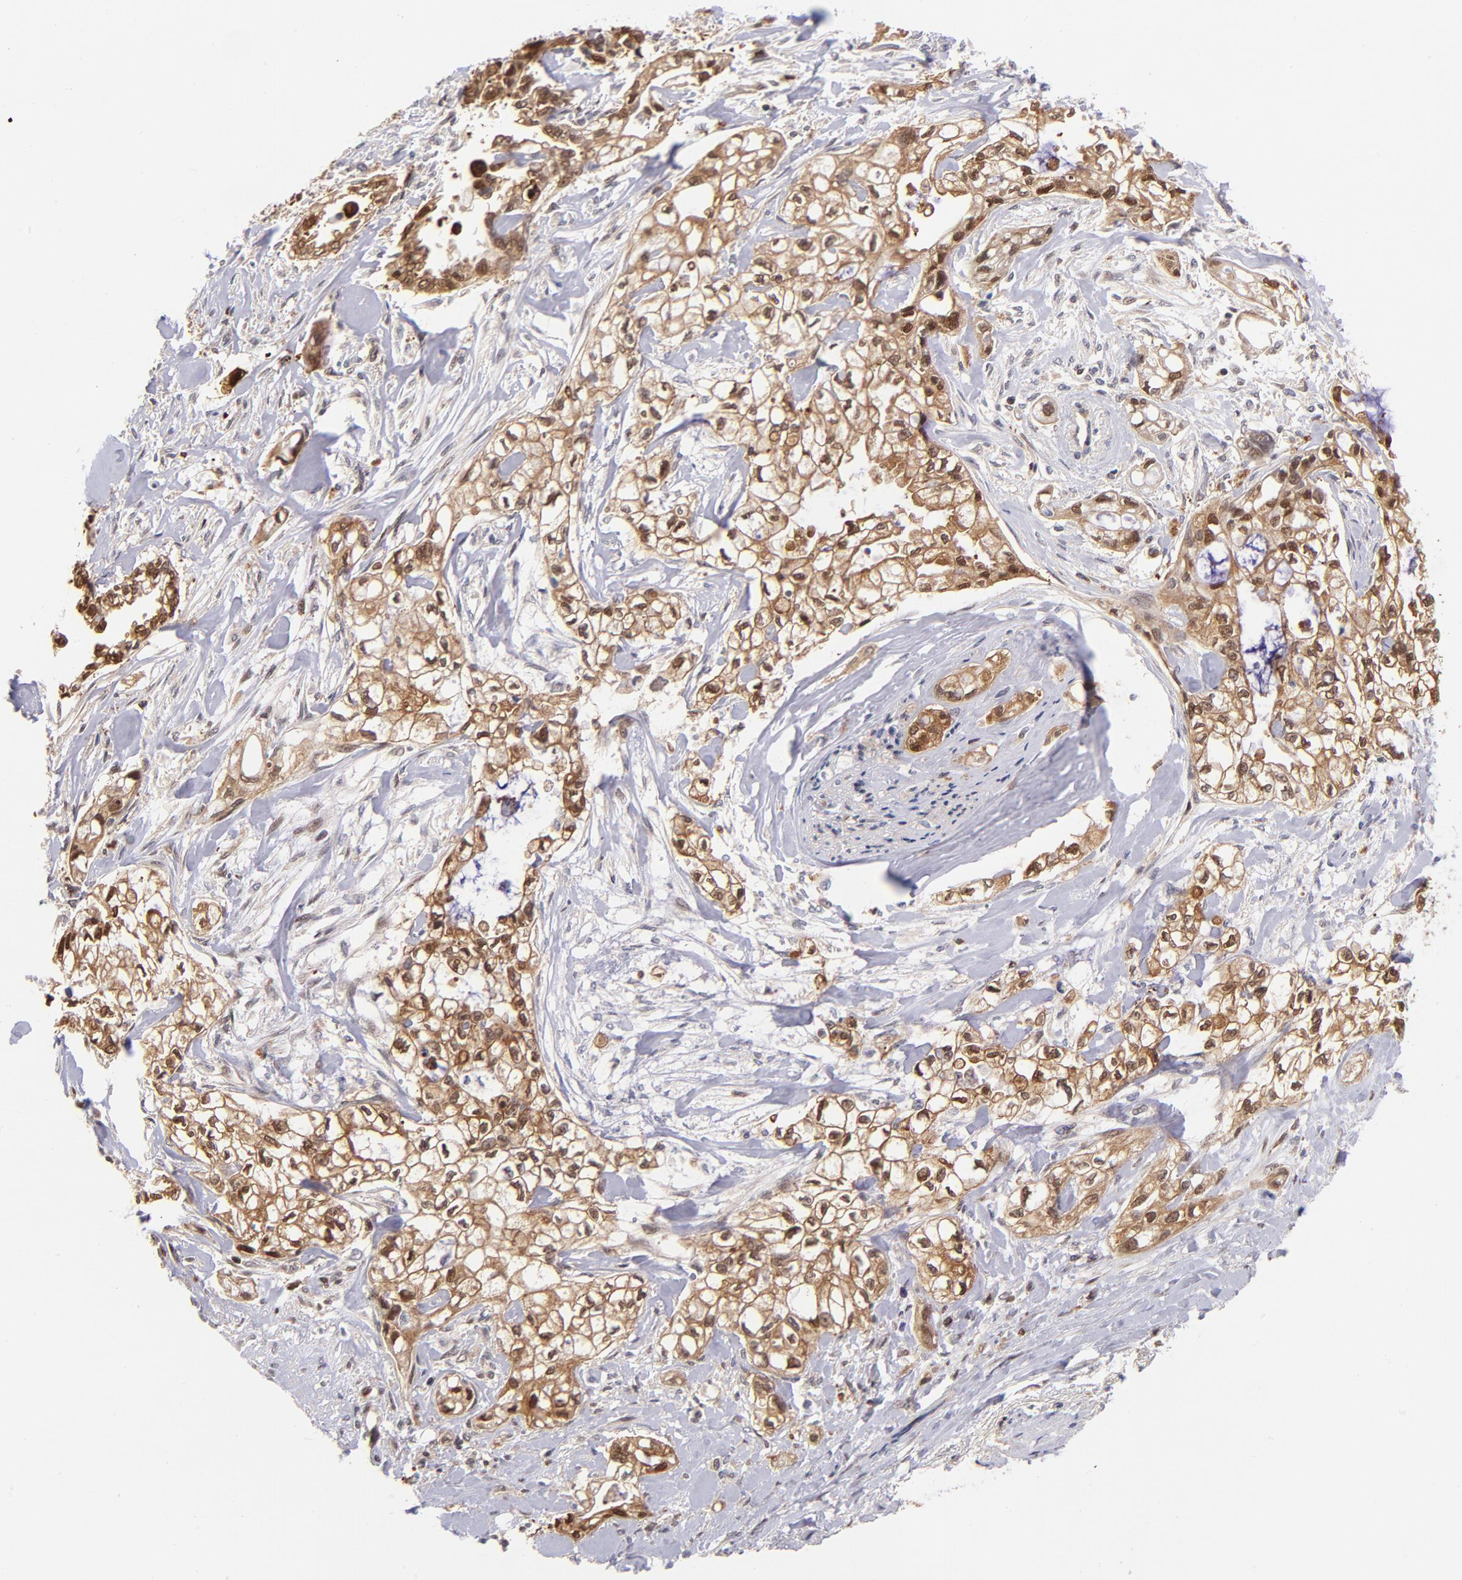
{"staining": {"intensity": "moderate", "quantity": ">75%", "location": "cytoplasmic/membranous,nuclear"}, "tissue": "pancreatic cancer", "cell_type": "Tumor cells", "image_type": "cancer", "snomed": [{"axis": "morphology", "description": "Normal tissue, NOS"}, {"axis": "topography", "description": "Pancreas"}], "caption": "Approximately >75% of tumor cells in pancreatic cancer display moderate cytoplasmic/membranous and nuclear protein positivity as visualized by brown immunohistochemical staining.", "gene": "YWHAB", "patient": {"sex": "male", "age": 42}}